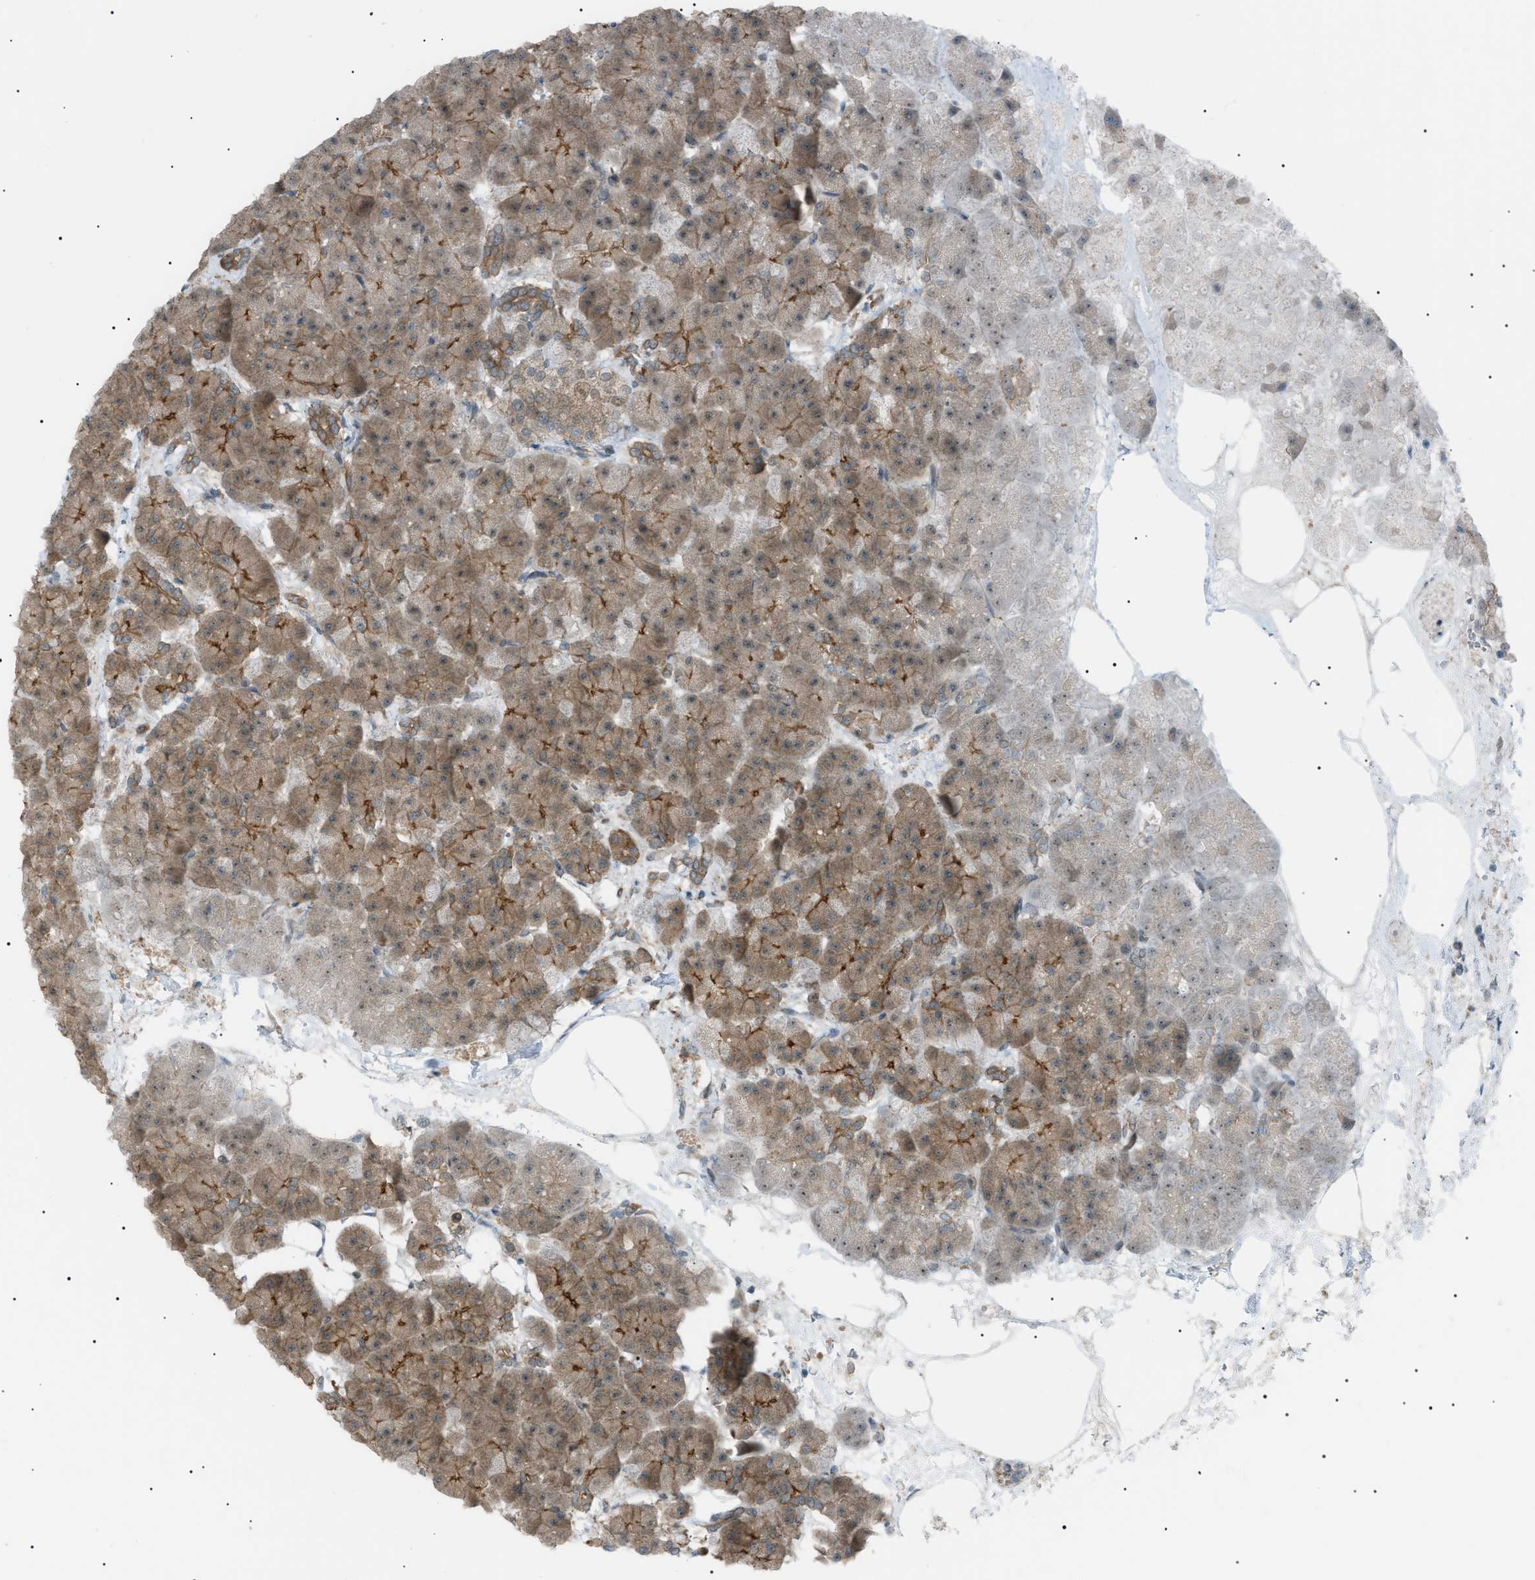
{"staining": {"intensity": "moderate", "quantity": ">75%", "location": "cytoplasmic/membranous"}, "tissue": "pancreas", "cell_type": "Exocrine glandular cells", "image_type": "normal", "snomed": [{"axis": "morphology", "description": "Normal tissue, NOS"}, {"axis": "topography", "description": "Pancreas"}], "caption": "A histopathology image of human pancreas stained for a protein shows moderate cytoplasmic/membranous brown staining in exocrine glandular cells. (DAB IHC with brightfield microscopy, high magnification).", "gene": "LPIN2", "patient": {"sex": "female", "age": 70}}